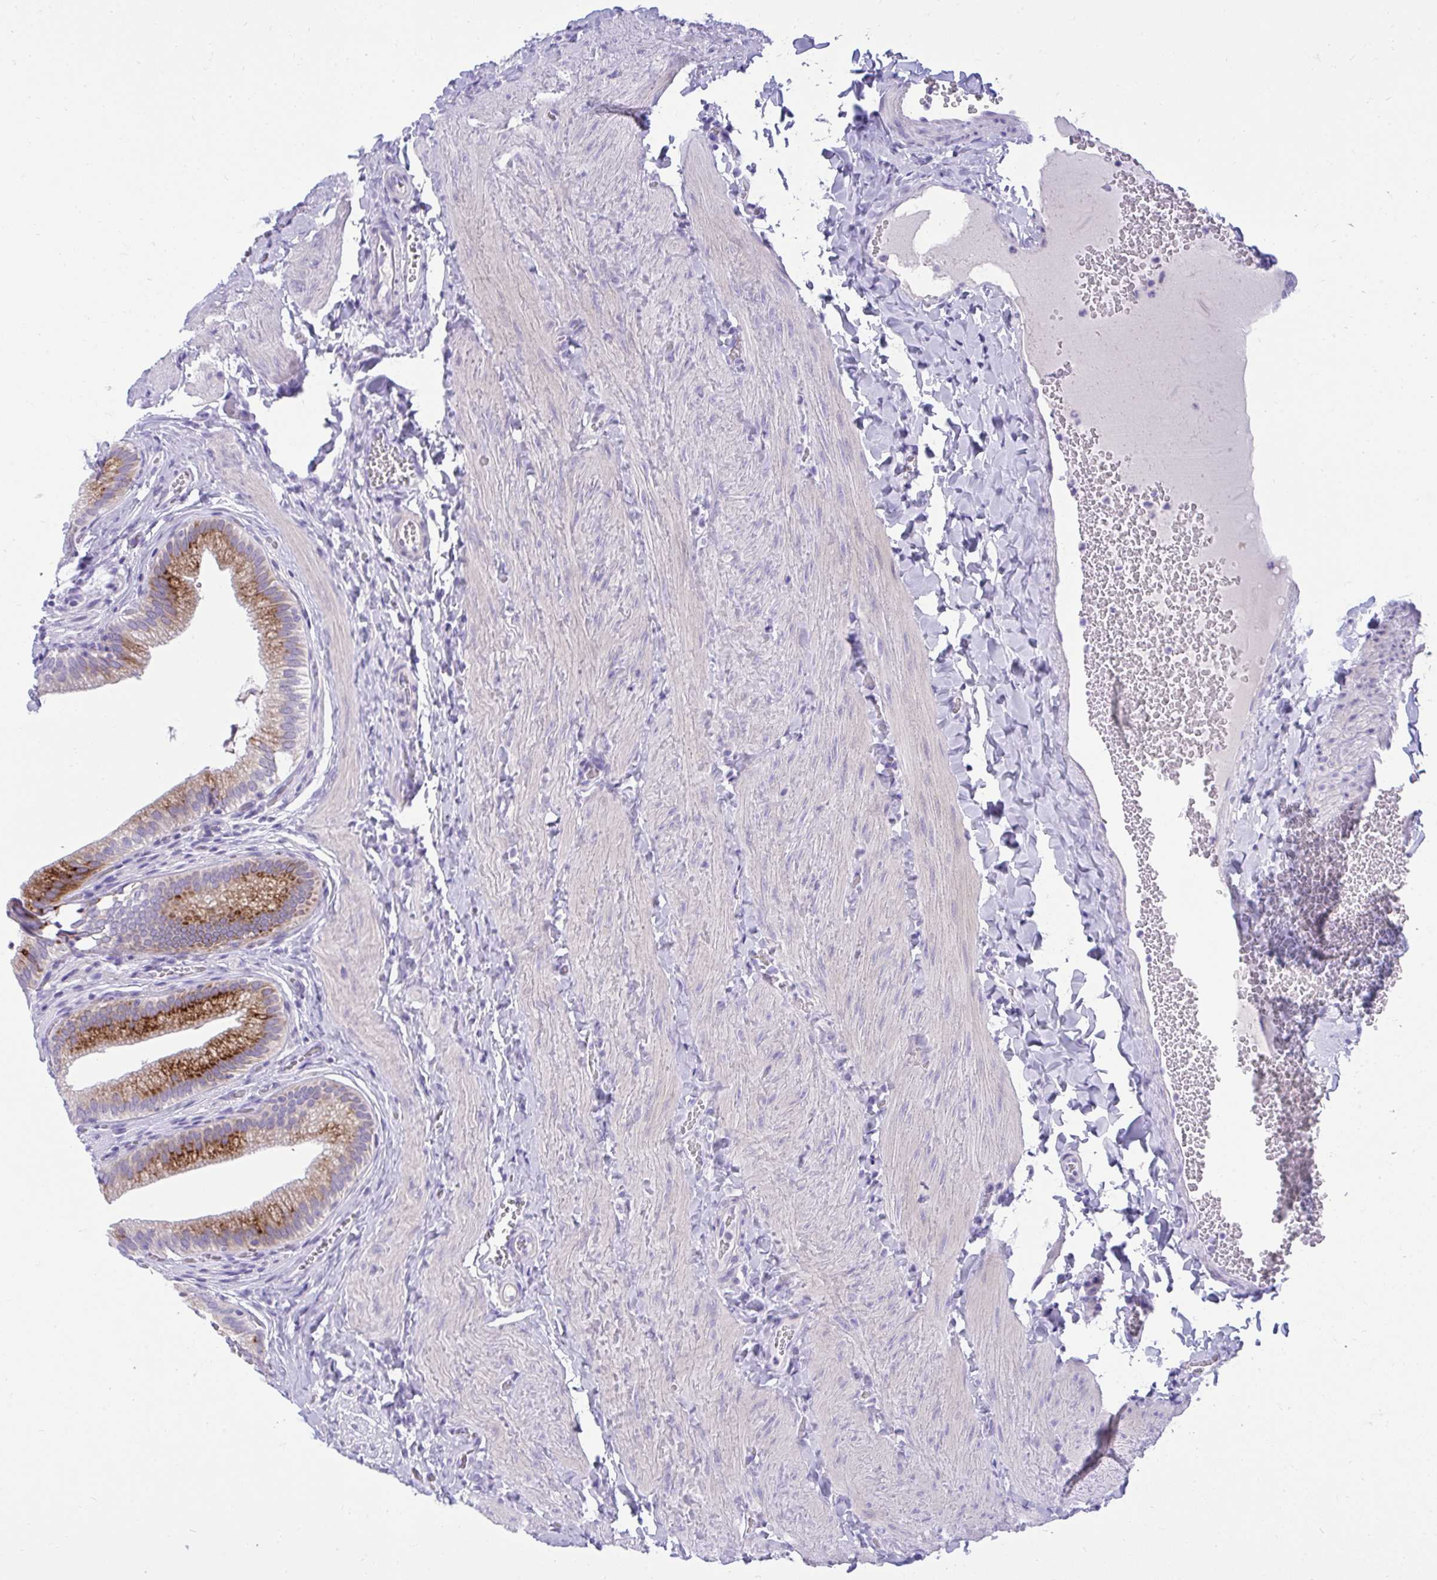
{"staining": {"intensity": "strong", "quantity": "25%-75%", "location": "cytoplasmic/membranous"}, "tissue": "gallbladder", "cell_type": "Glandular cells", "image_type": "normal", "snomed": [{"axis": "morphology", "description": "Normal tissue, NOS"}, {"axis": "topography", "description": "Gallbladder"}, {"axis": "topography", "description": "Peripheral nerve tissue"}], "caption": "IHC micrograph of unremarkable gallbladder stained for a protein (brown), which demonstrates high levels of strong cytoplasmic/membranous staining in about 25%-75% of glandular cells.", "gene": "AIG1", "patient": {"sex": "male", "age": 17}}